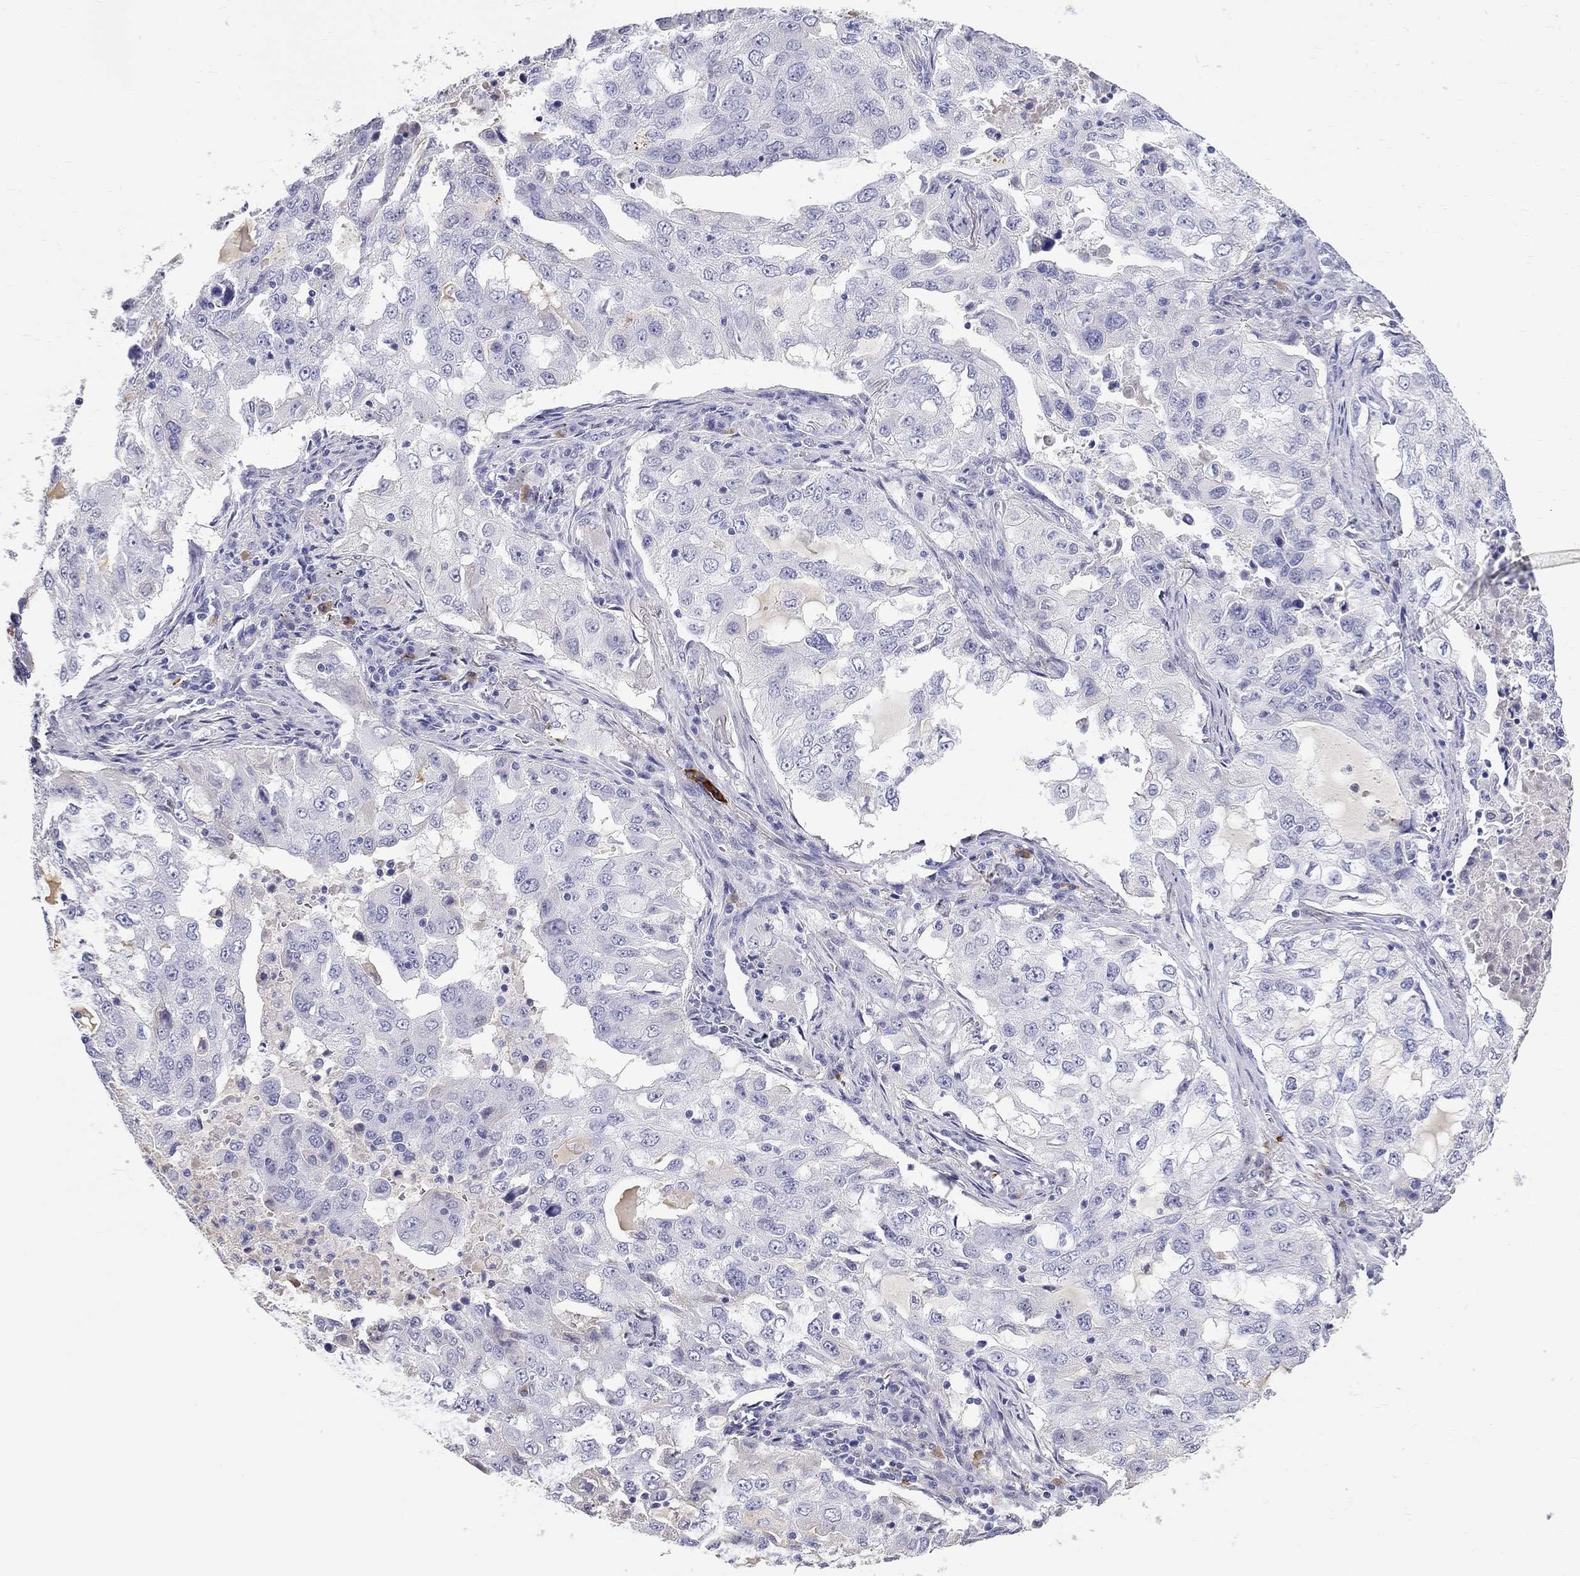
{"staining": {"intensity": "negative", "quantity": "none", "location": "none"}, "tissue": "lung cancer", "cell_type": "Tumor cells", "image_type": "cancer", "snomed": [{"axis": "morphology", "description": "Adenocarcinoma, NOS"}, {"axis": "topography", "description": "Lung"}], "caption": "High magnification brightfield microscopy of lung cancer stained with DAB (3,3'-diaminobenzidine) (brown) and counterstained with hematoxylin (blue): tumor cells show no significant staining.", "gene": "PHOX2B", "patient": {"sex": "female", "age": 61}}